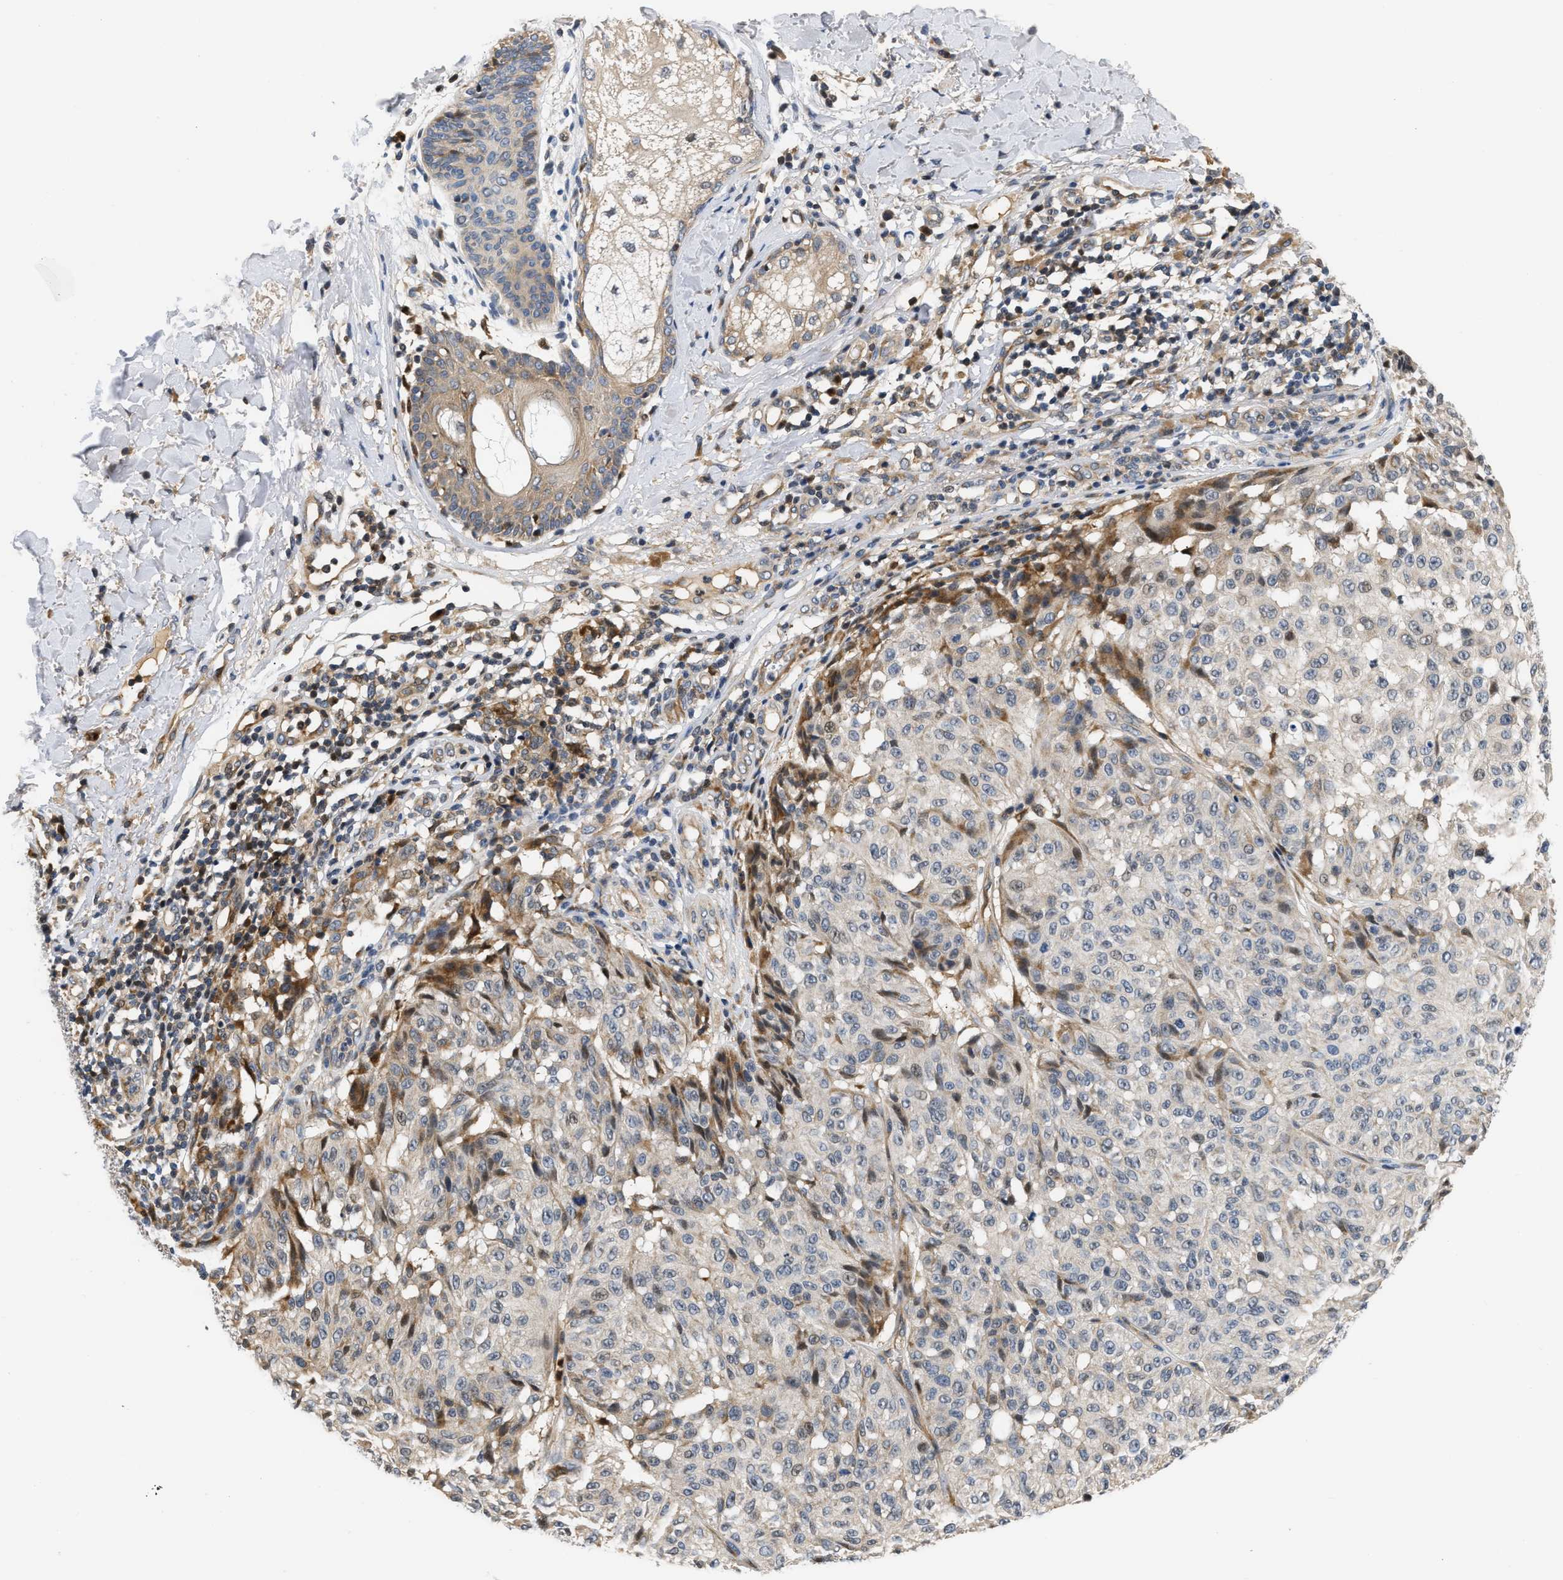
{"staining": {"intensity": "moderate", "quantity": "<25%", "location": "cytoplasmic/membranous"}, "tissue": "melanoma", "cell_type": "Tumor cells", "image_type": "cancer", "snomed": [{"axis": "morphology", "description": "Malignant melanoma, NOS"}, {"axis": "topography", "description": "Skin"}], "caption": "This is an image of immunohistochemistry staining of malignant melanoma, which shows moderate expression in the cytoplasmic/membranous of tumor cells.", "gene": "TNIP2", "patient": {"sex": "female", "age": 46}}